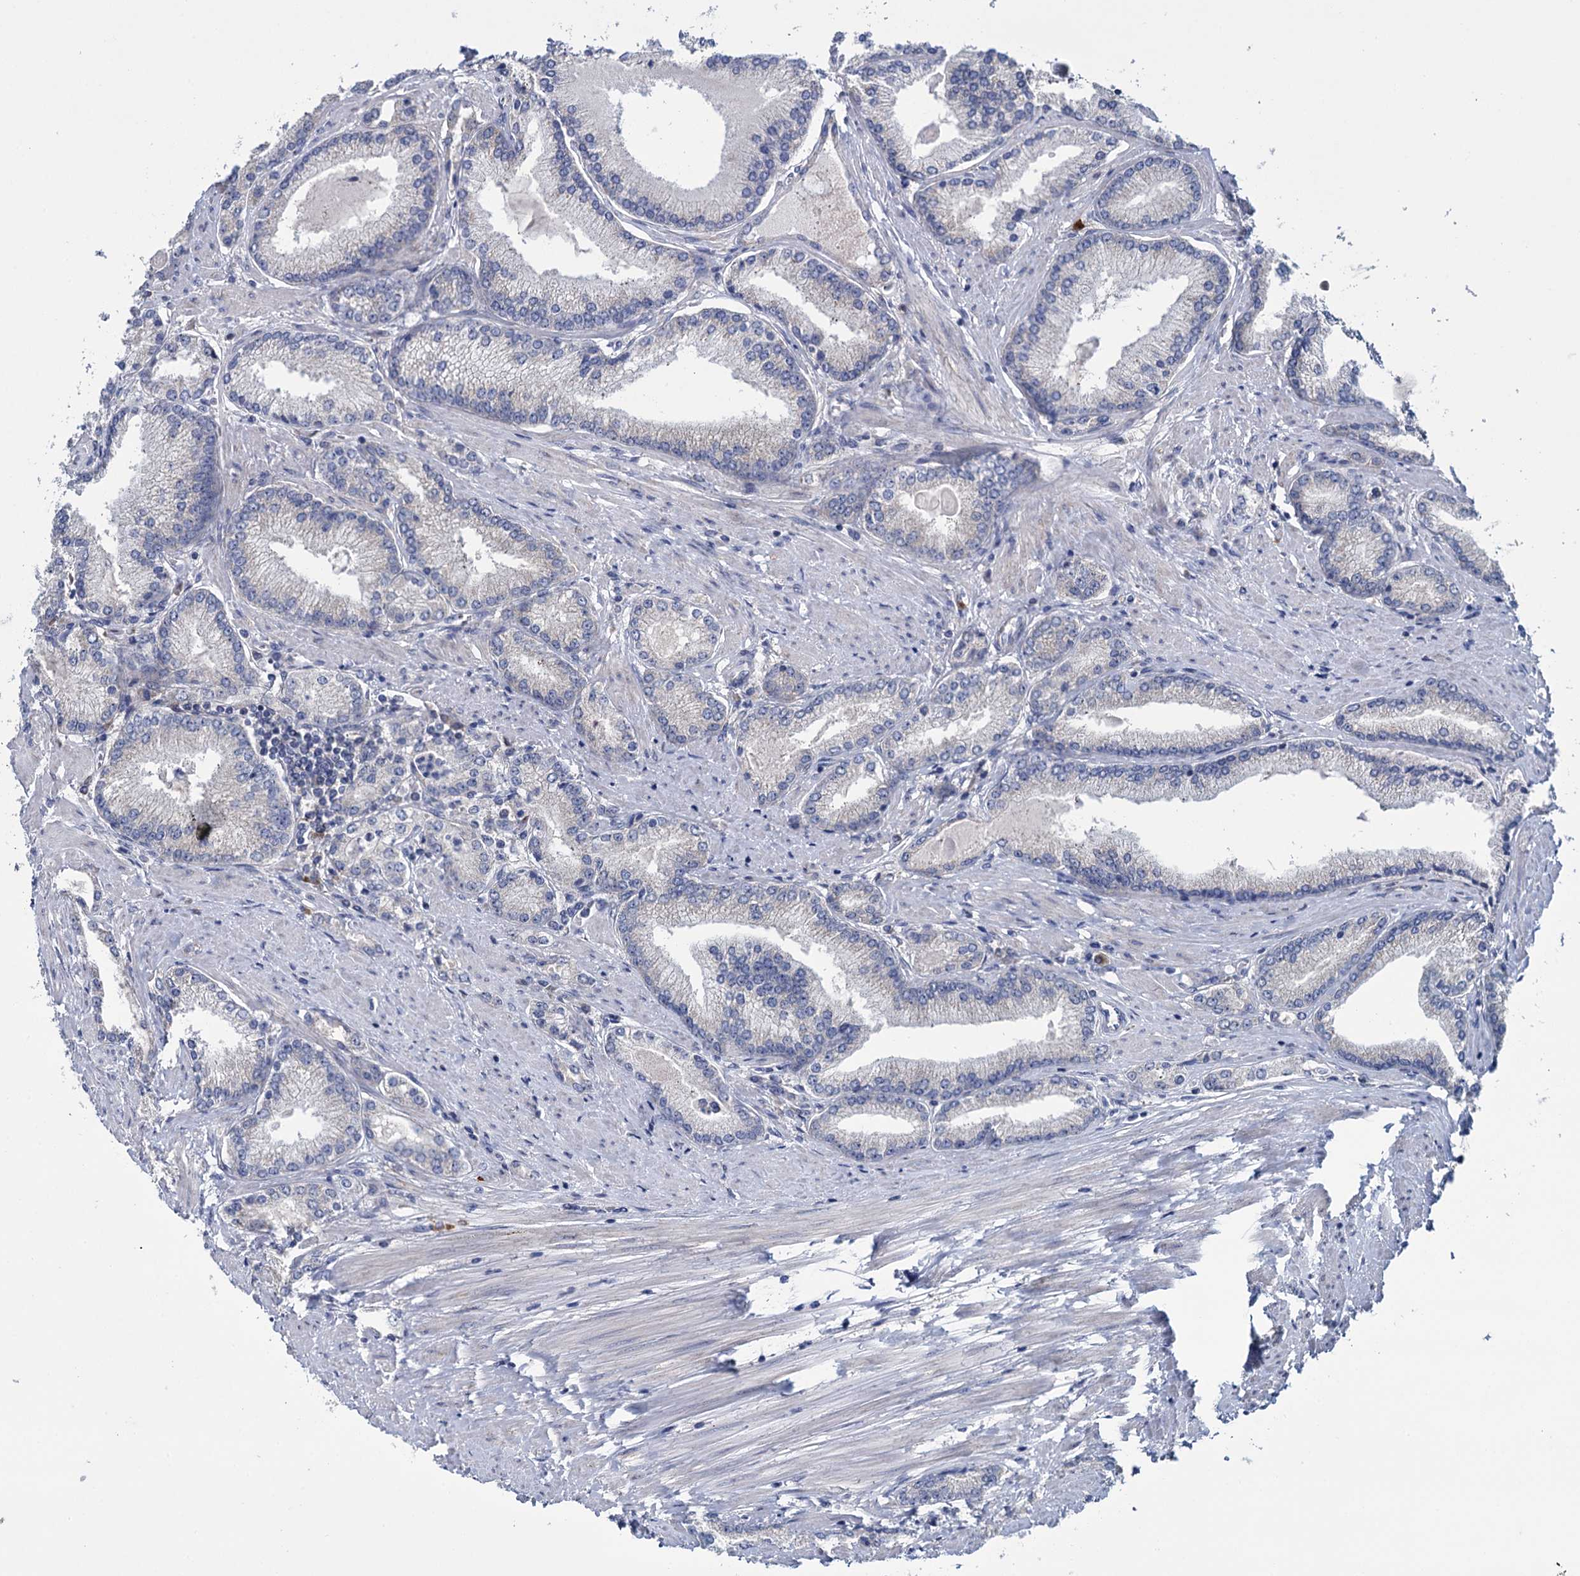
{"staining": {"intensity": "negative", "quantity": "none", "location": "none"}, "tissue": "prostate cancer", "cell_type": "Tumor cells", "image_type": "cancer", "snomed": [{"axis": "morphology", "description": "Adenocarcinoma, High grade"}, {"axis": "topography", "description": "Prostate"}], "caption": "Photomicrograph shows no significant protein expression in tumor cells of prostate cancer (high-grade adenocarcinoma).", "gene": "GSTM2", "patient": {"sex": "male", "age": 66}}